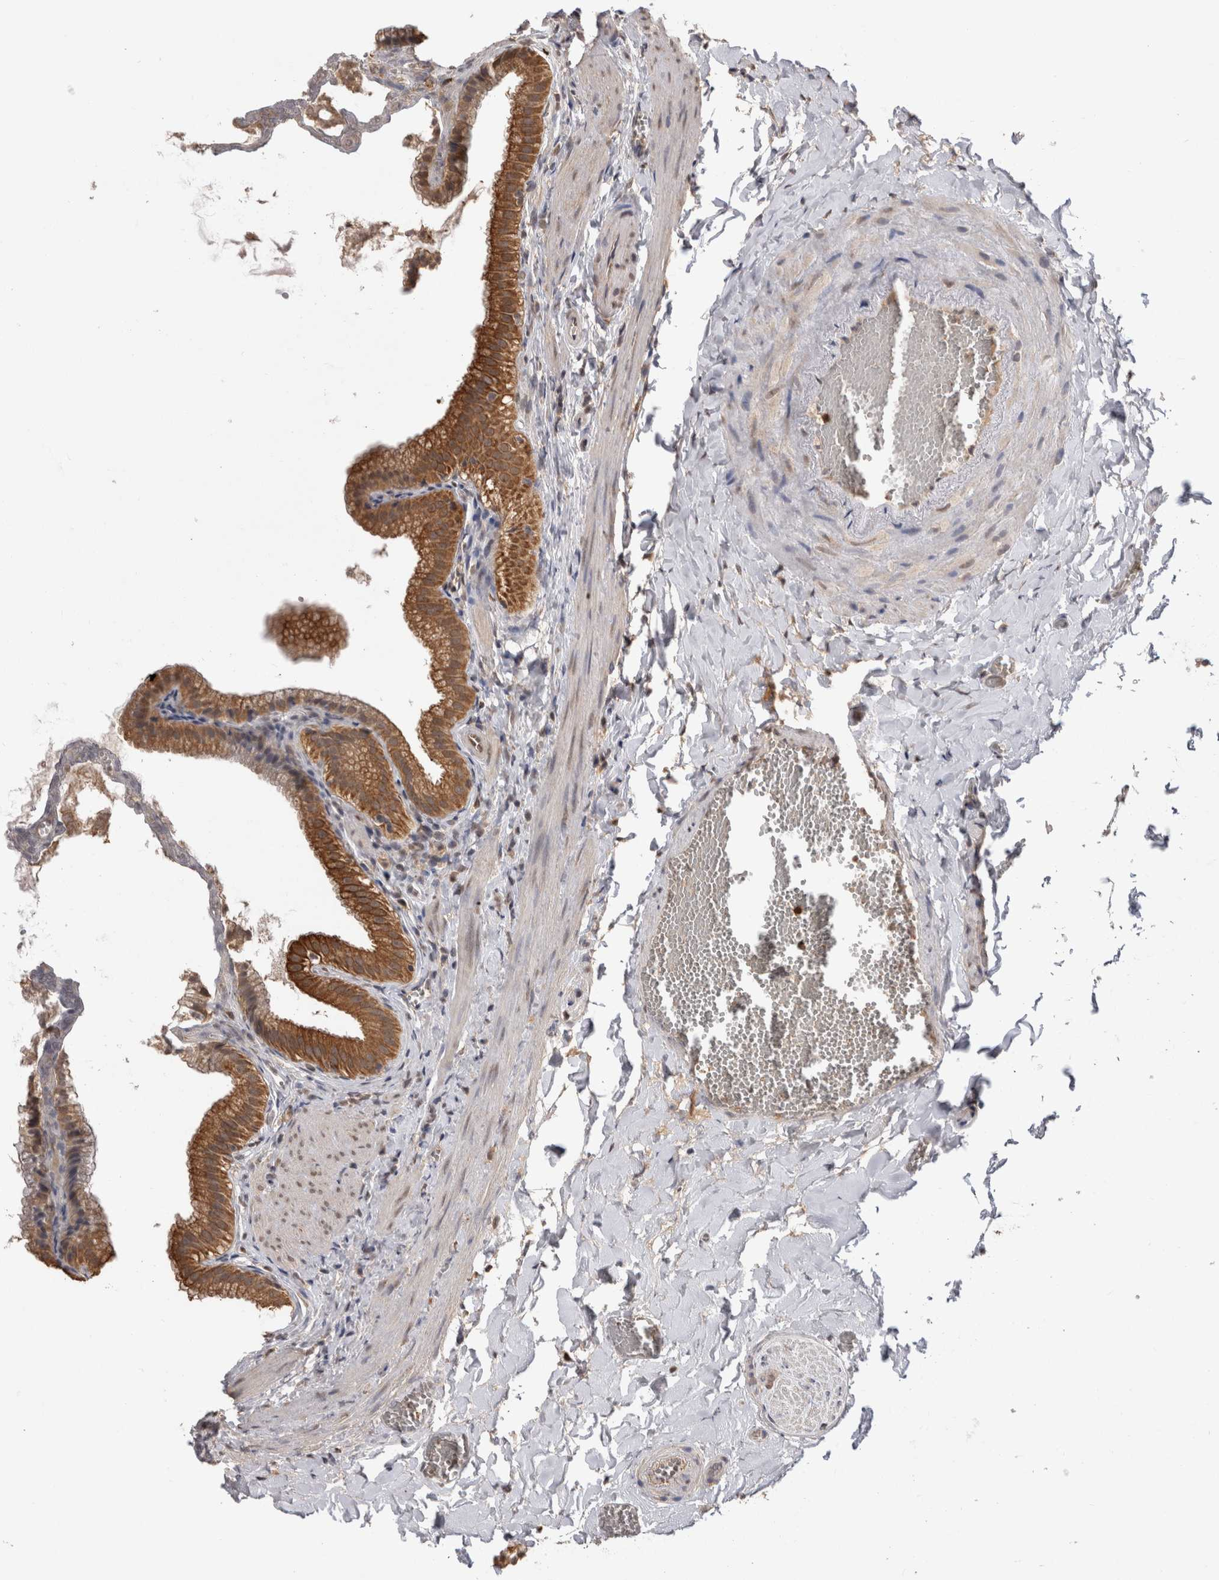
{"staining": {"intensity": "moderate", "quantity": ">75%", "location": "cytoplasmic/membranous"}, "tissue": "gallbladder", "cell_type": "Glandular cells", "image_type": "normal", "snomed": [{"axis": "morphology", "description": "Normal tissue, NOS"}, {"axis": "topography", "description": "Gallbladder"}], "caption": "IHC micrograph of unremarkable gallbladder: human gallbladder stained using immunohistochemistry (IHC) displays medium levels of moderate protein expression localized specifically in the cytoplasmic/membranous of glandular cells, appearing as a cytoplasmic/membranous brown color.", "gene": "PAK4", "patient": {"sex": "male", "age": 38}}